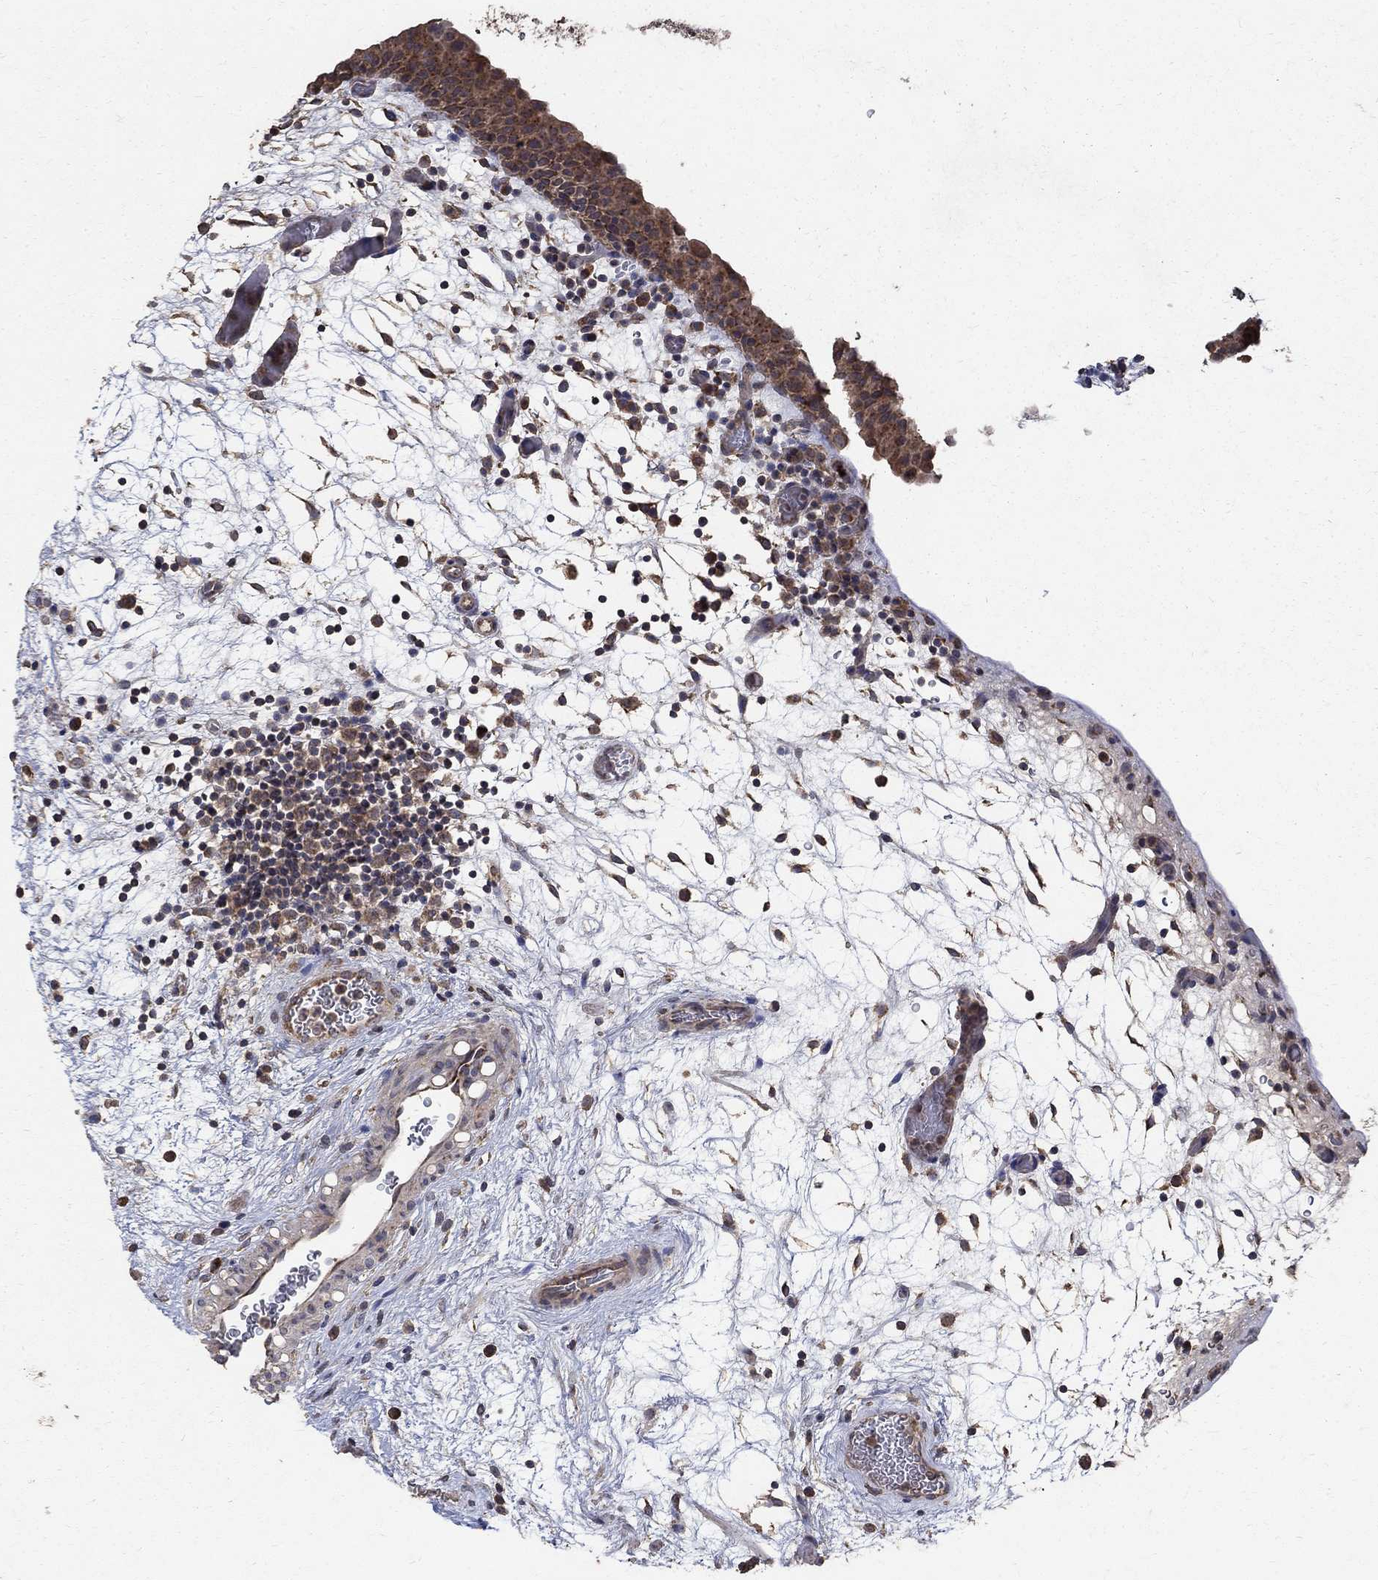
{"staining": {"intensity": "moderate", "quantity": ">75%", "location": "cytoplasmic/membranous"}, "tissue": "urinary bladder", "cell_type": "Urothelial cells", "image_type": "normal", "snomed": [{"axis": "morphology", "description": "Normal tissue, NOS"}, {"axis": "topography", "description": "Urinary bladder"}], "caption": "Immunohistochemistry (DAB) staining of unremarkable human urinary bladder displays moderate cytoplasmic/membranous protein staining in approximately >75% of urothelial cells. The staining is performed using DAB (3,3'-diaminobenzidine) brown chromogen to label protein expression. The nuclei are counter-stained blue using hematoxylin.", "gene": "C17orf75", "patient": {"sex": "male", "age": 37}}